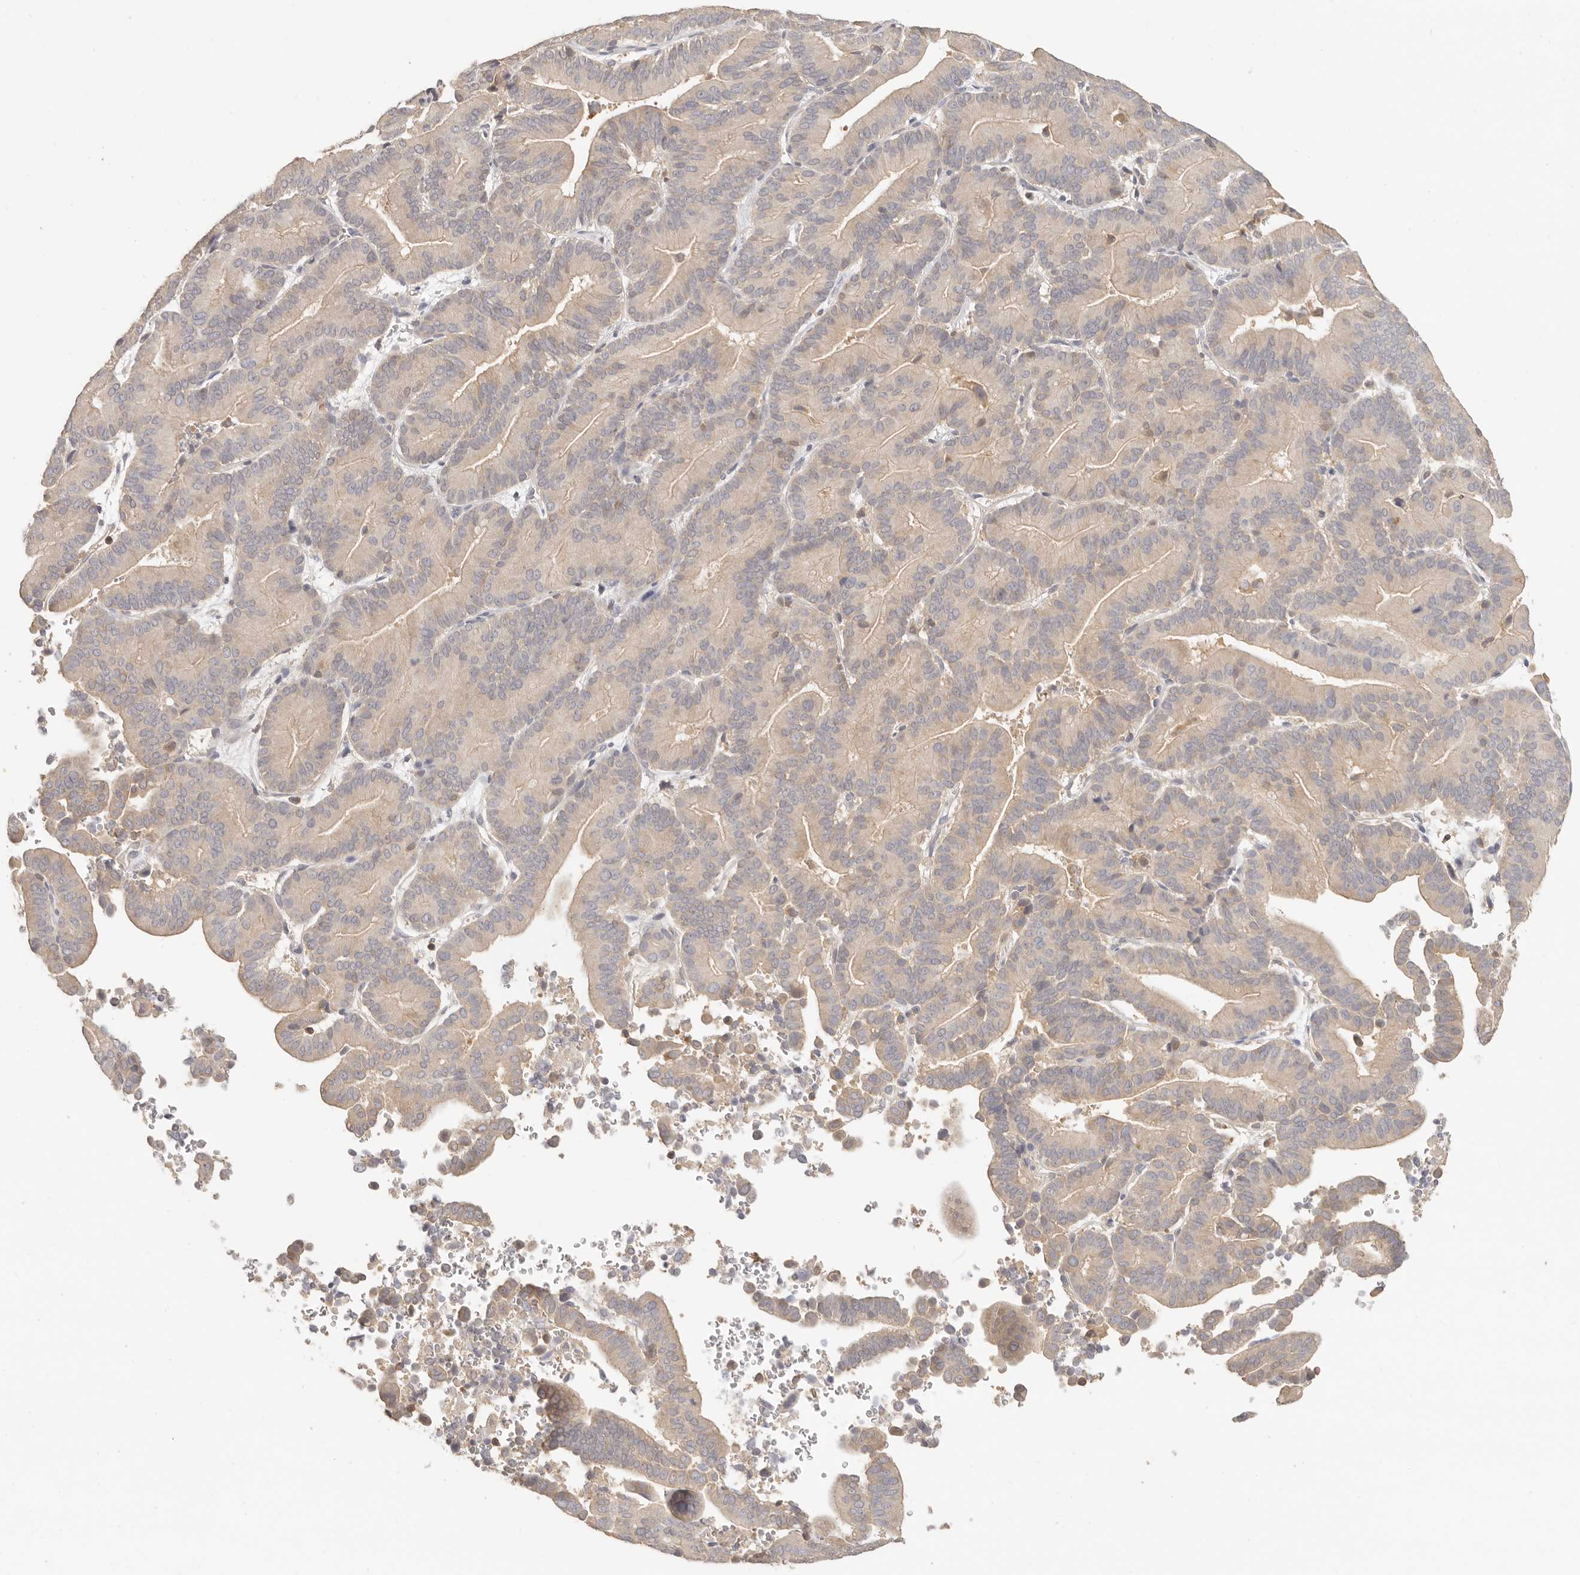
{"staining": {"intensity": "weak", "quantity": ">75%", "location": "cytoplasmic/membranous"}, "tissue": "liver cancer", "cell_type": "Tumor cells", "image_type": "cancer", "snomed": [{"axis": "morphology", "description": "Cholangiocarcinoma"}, {"axis": "topography", "description": "Liver"}], "caption": "Liver cancer stained for a protein (brown) exhibits weak cytoplasmic/membranous positive positivity in about >75% of tumor cells.", "gene": "CSK", "patient": {"sex": "female", "age": 75}}